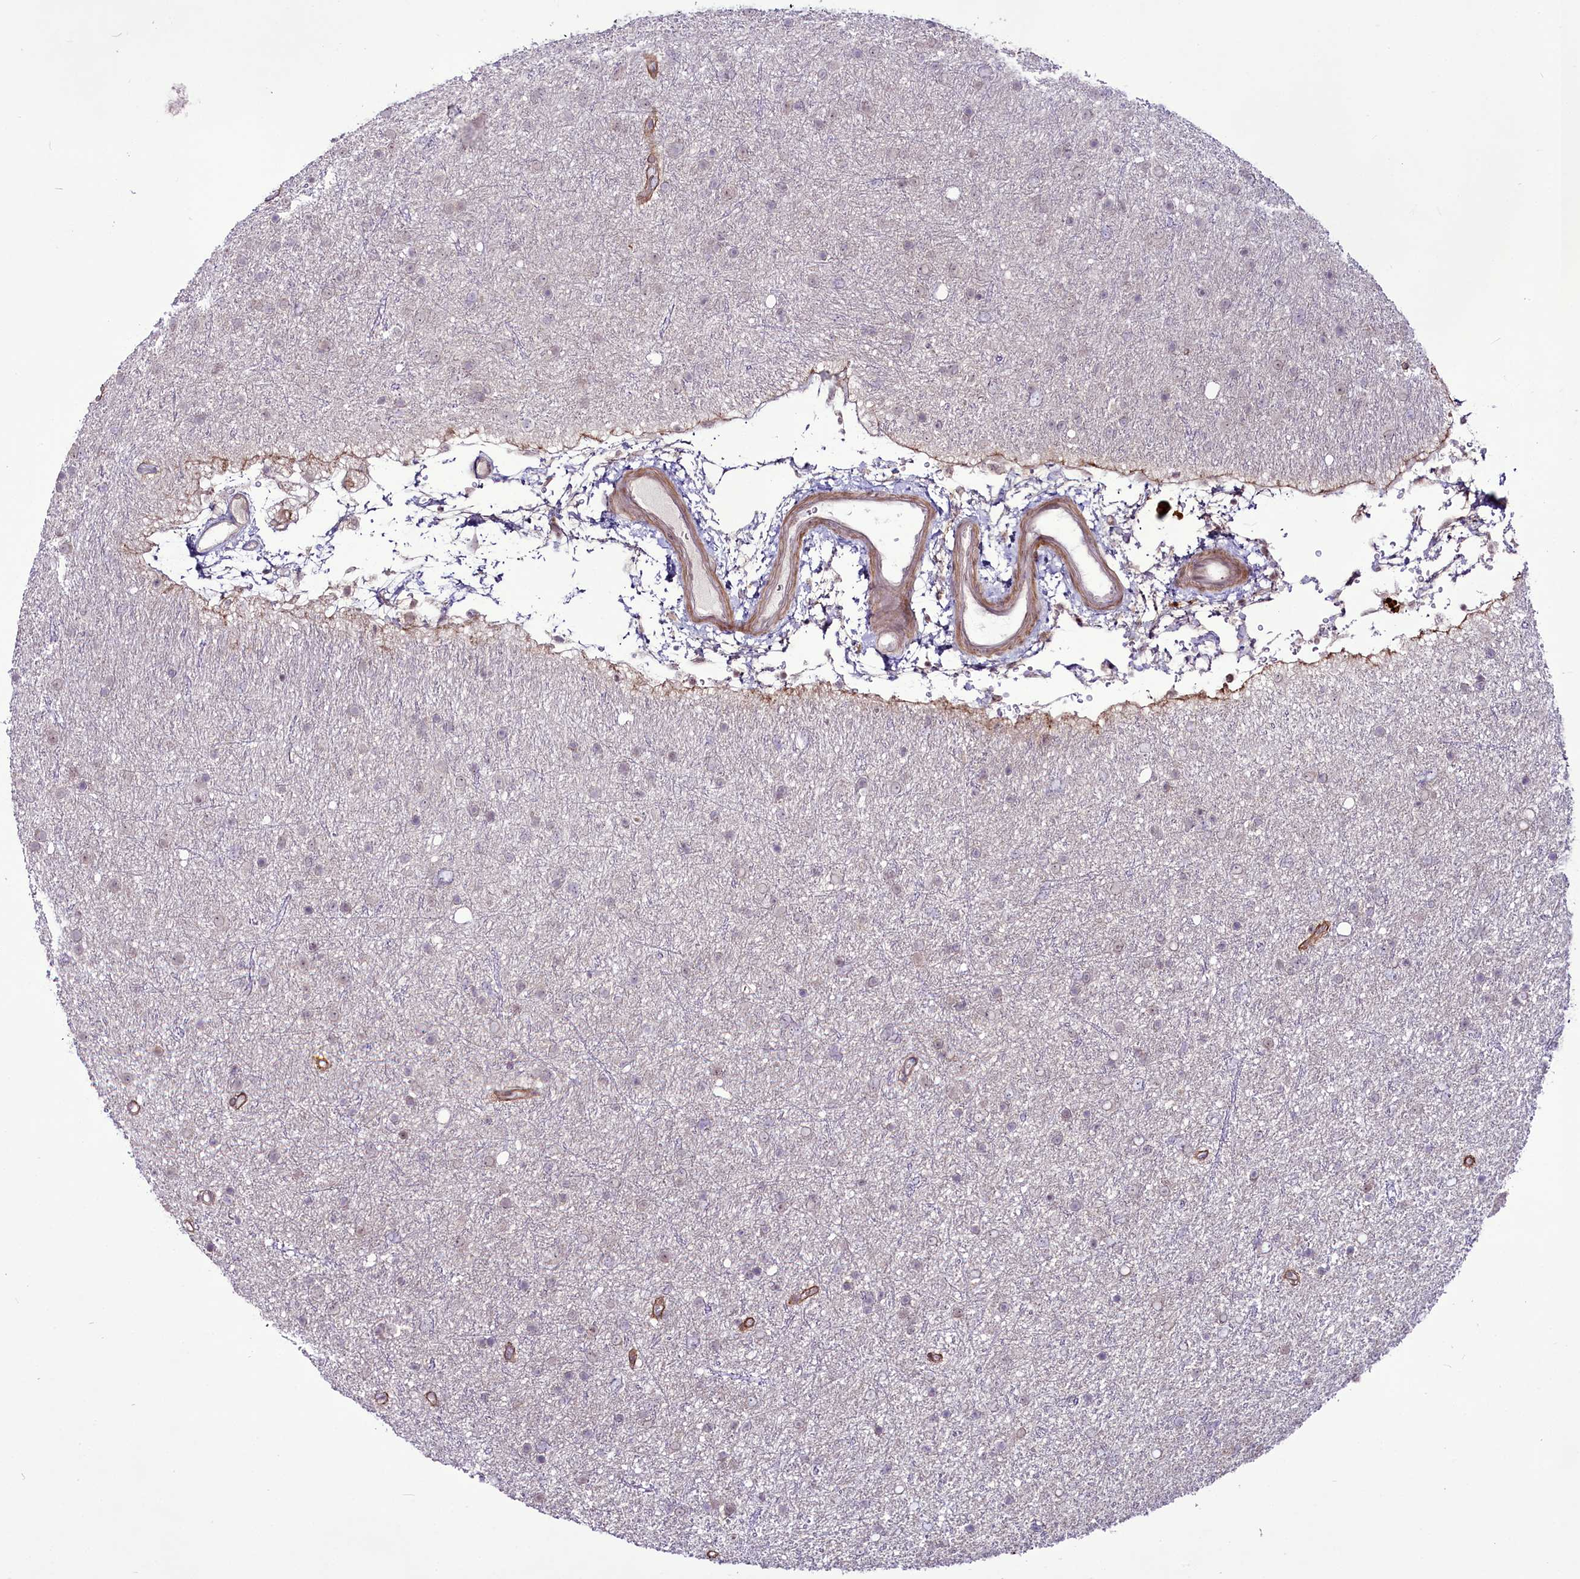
{"staining": {"intensity": "negative", "quantity": "none", "location": "none"}, "tissue": "glioma", "cell_type": "Tumor cells", "image_type": "cancer", "snomed": [{"axis": "morphology", "description": "Glioma, malignant, Low grade"}, {"axis": "topography", "description": "Cerebral cortex"}], "caption": "This is an immunohistochemistry (IHC) histopathology image of low-grade glioma (malignant). There is no staining in tumor cells.", "gene": "RSBN1", "patient": {"sex": "female", "age": 39}}